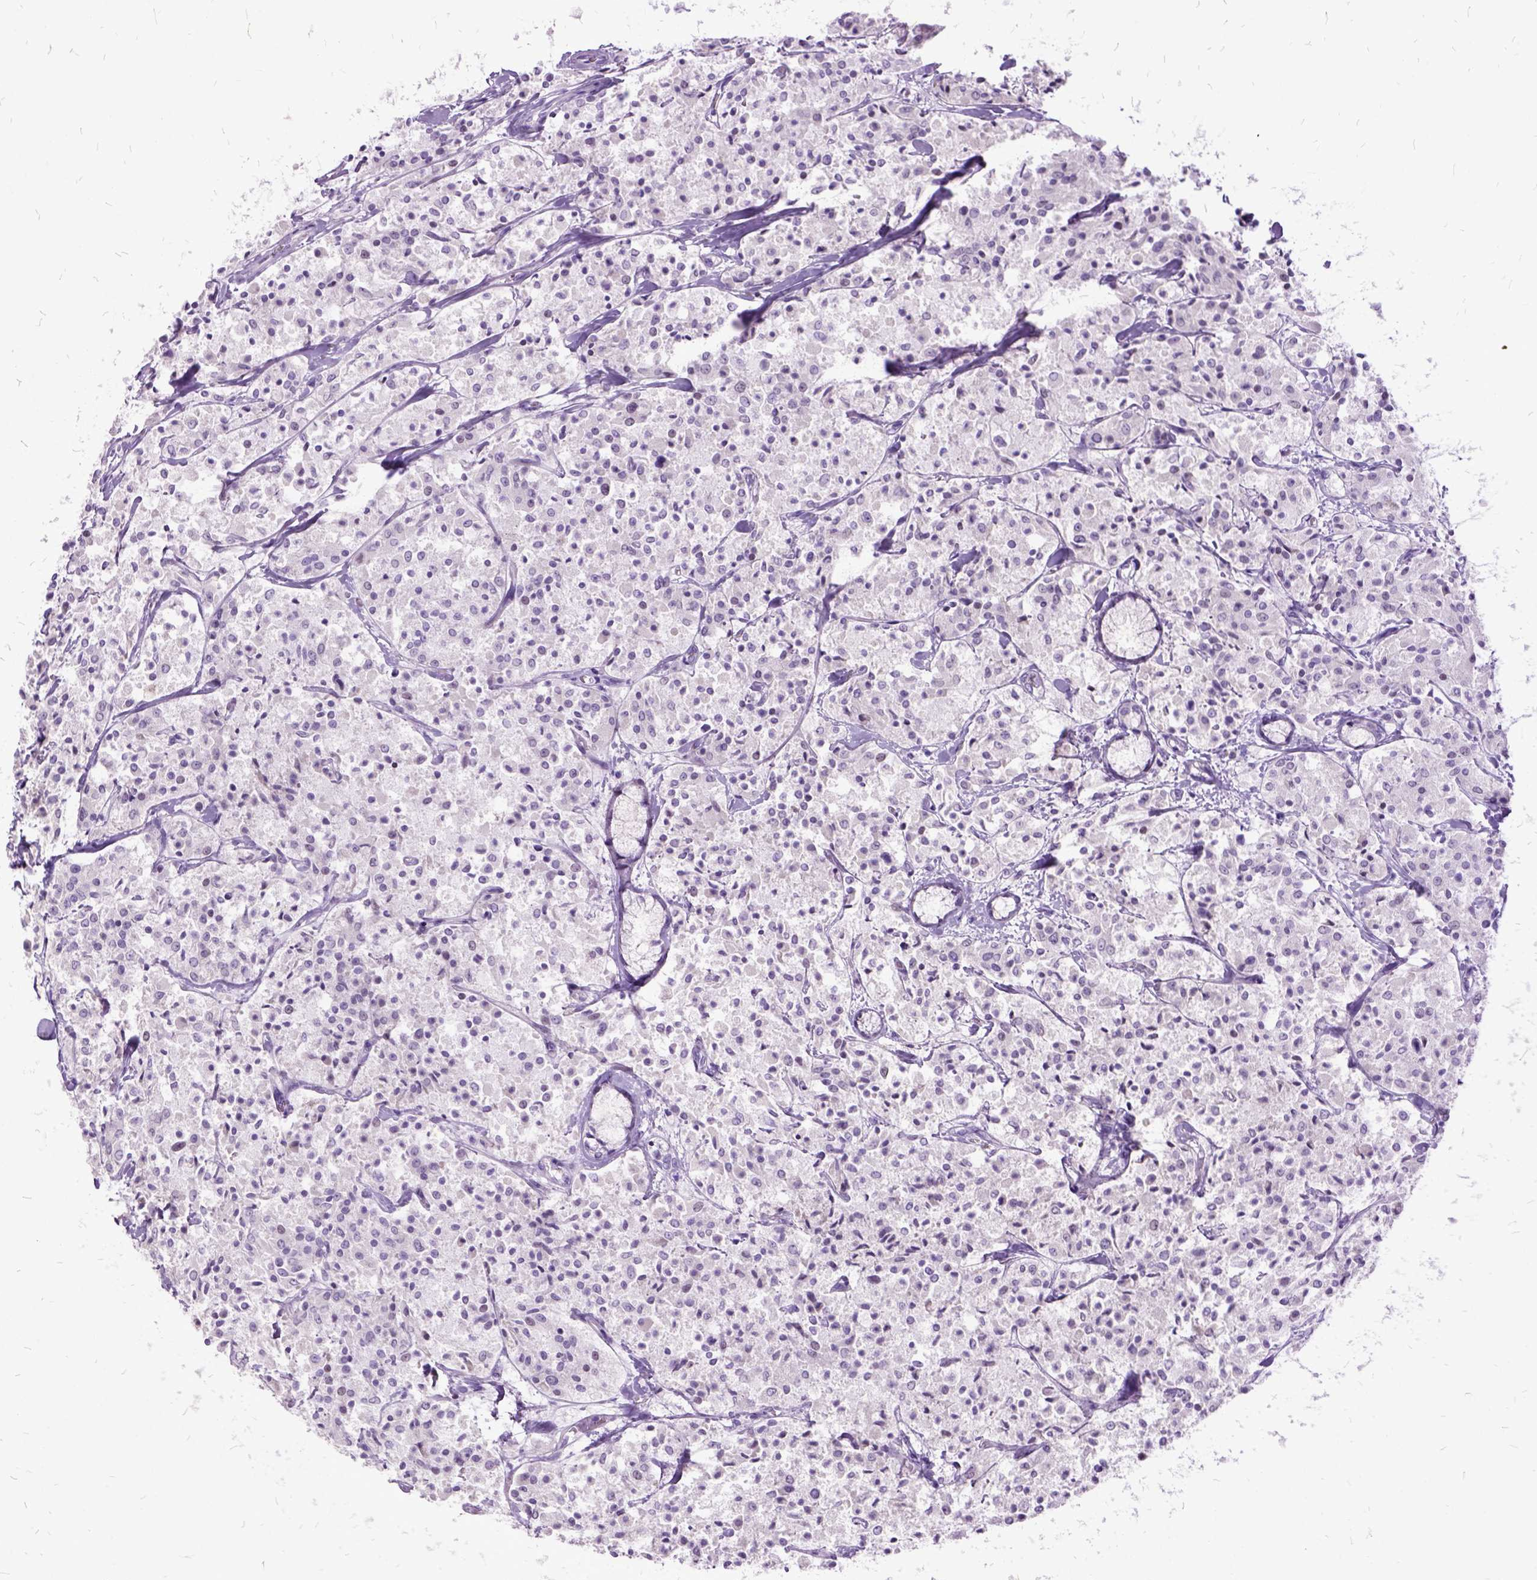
{"staining": {"intensity": "negative", "quantity": "none", "location": "none"}, "tissue": "carcinoid", "cell_type": "Tumor cells", "image_type": "cancer", "snomed": [{"axis": "morphology", "description": "Carcinoid, malignant, NOS"}, {"axis": "topography", "description": "Lung"}], "caption": "DAB immunohistochemical staining of human carcinoid reveals no significant expression in tumor cells.", "gene": "MME", "patient": {"sex": "male", "age": 71}}